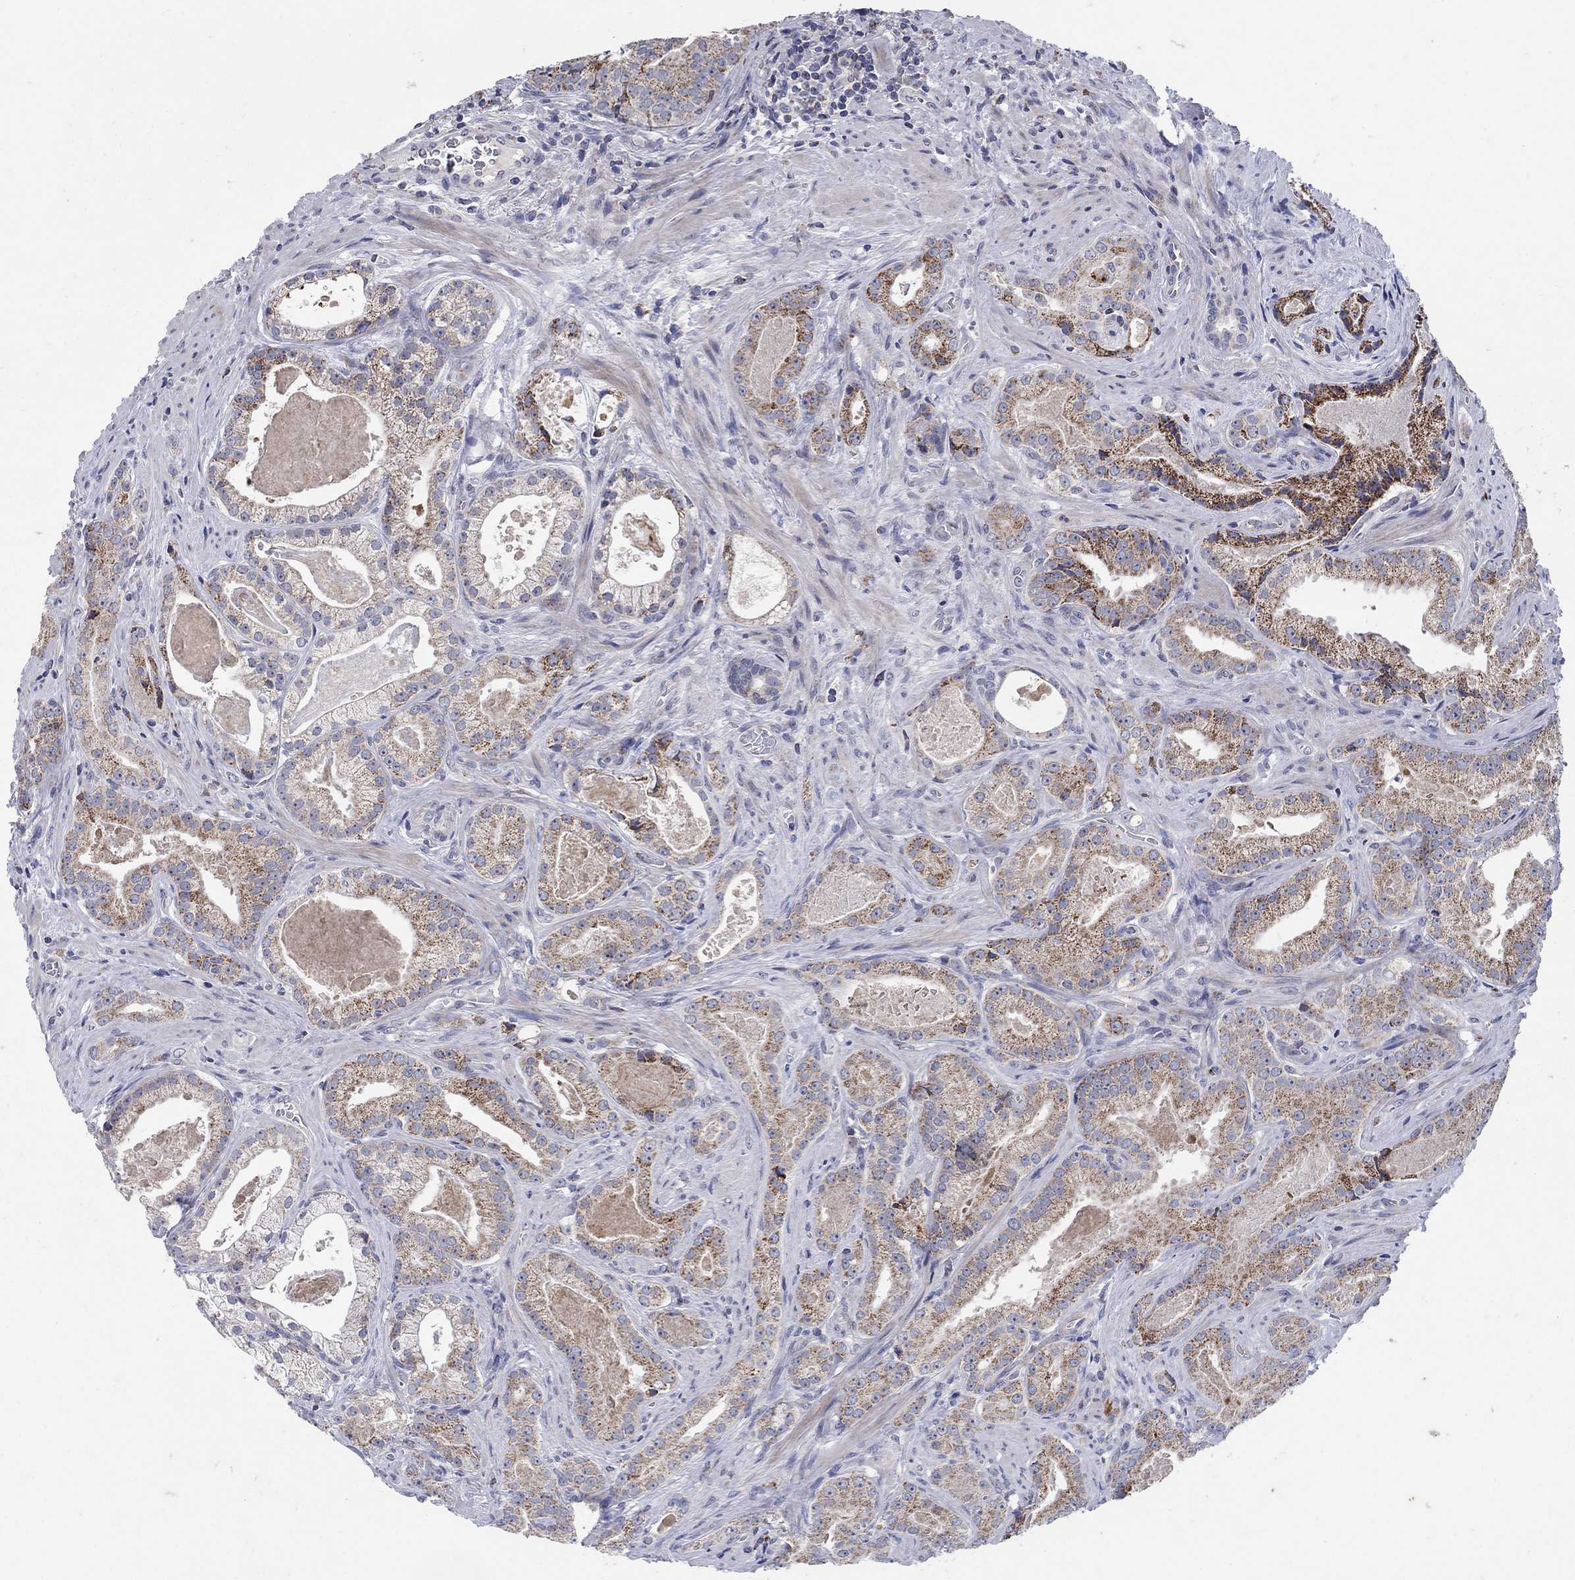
{"staining": {"intensity": "strong", "quantity": "<25%", "location": "cytoplasmic/membranous"}, "tissue": "prostate cancer", "cell_type": "Tumor cells", "image_type": "cancer", "snomed": [{"axis": "morphology", "description": "Adenocarcinoma, NOS"}, {"axis": "topography", "description": "Prostate"}], "caption": "Prostate cancer stained for a protein exhibits strong cytoplasmic/membranous positivity in tumor cells.", "gene": "HMX2", "patient": {"sex": "male", "age": 61}}